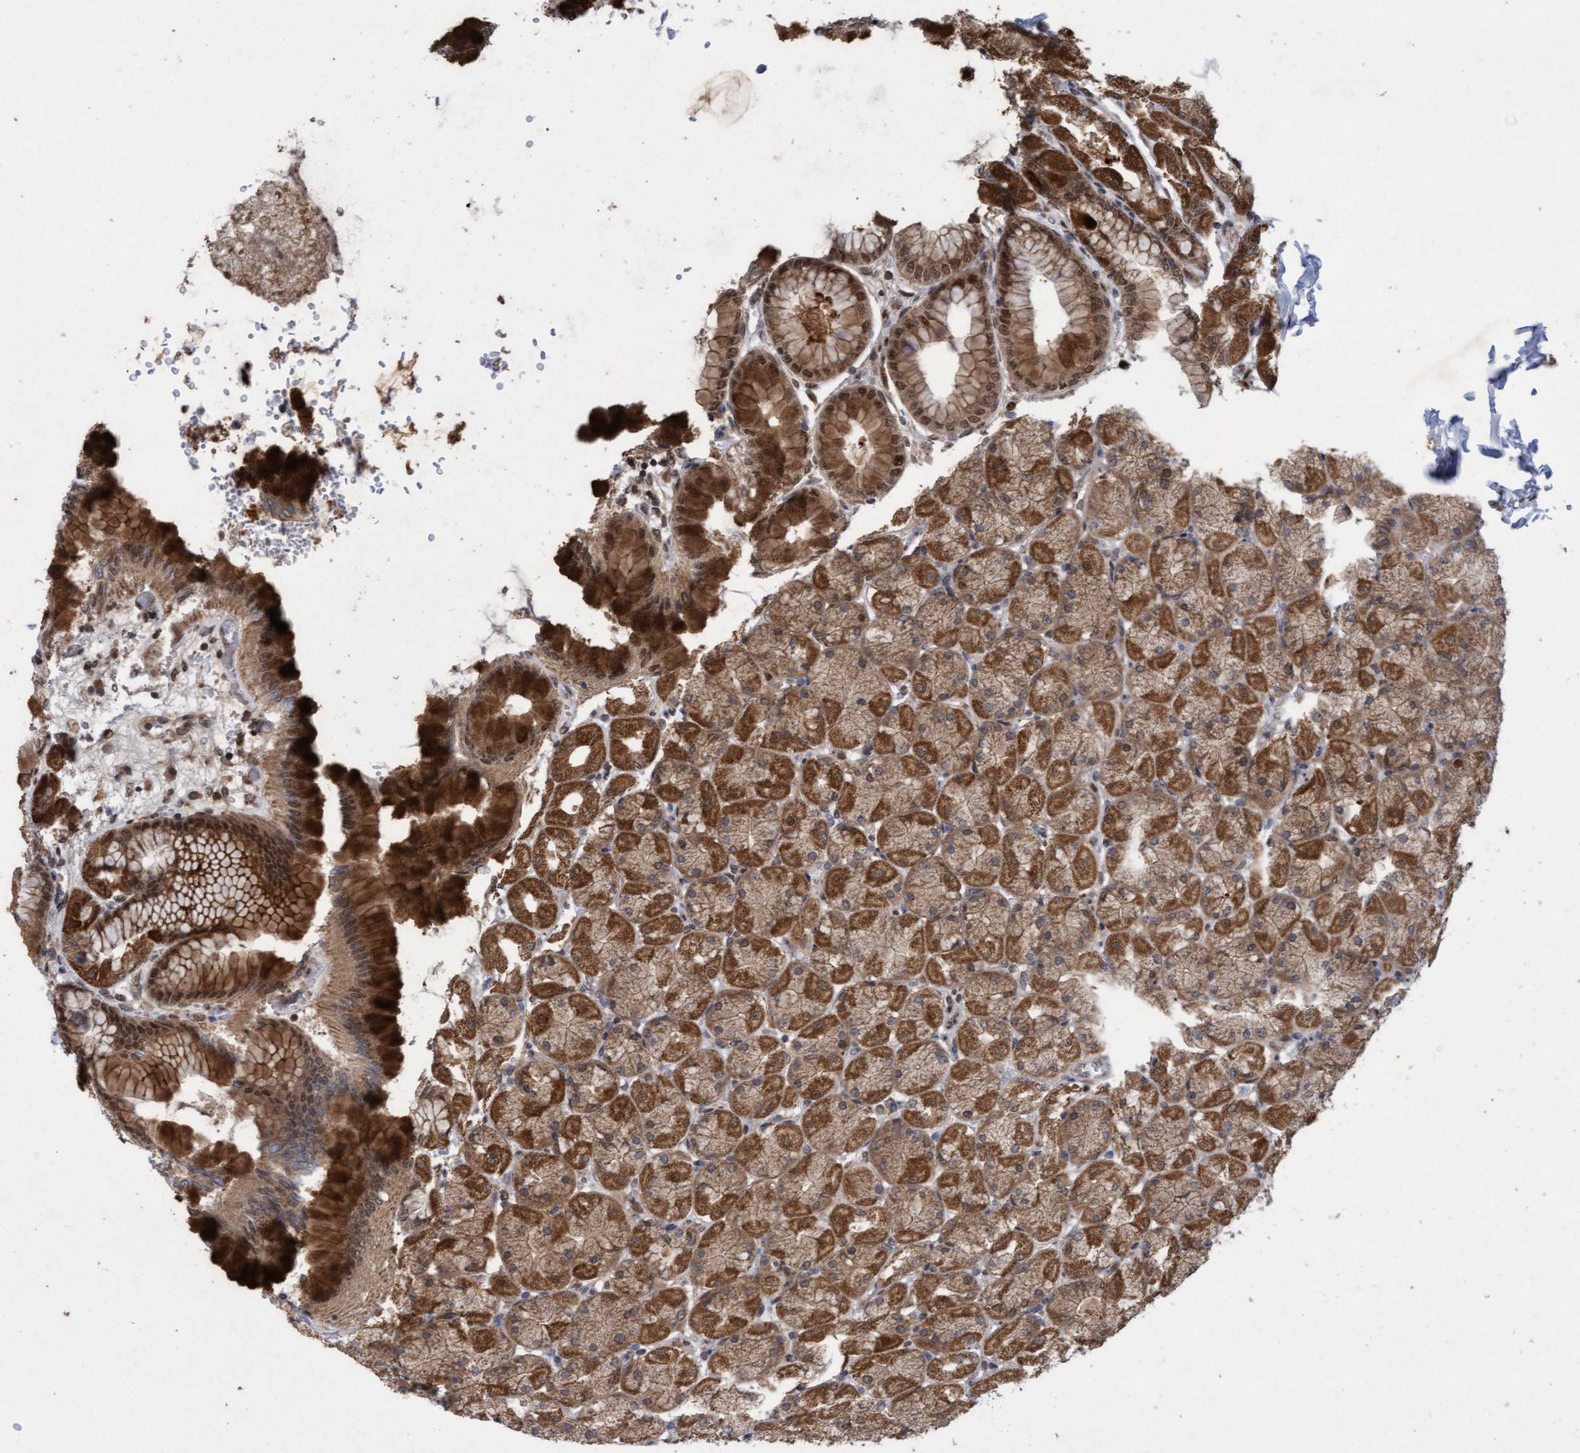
{"staining": {"intensity": "strong", "quantity": ">75%", "location": "cytoplasmic/membranous"}, "tissue": "stomach", "cell_type": "Glandular cells", "image_type": "normal", "snomed": [{"axis": "morphology", "description": "Normal tissue, NOS"}, {"axis": "topography", "description": "Stomach, upper"}], "caption": "The immunohistochemical stain shows strong cytoplasmic/membranous positivity in glandular cells of benign stomach.", "gene": "TANC2", "patient": {"sex": "female", "age": 56}}